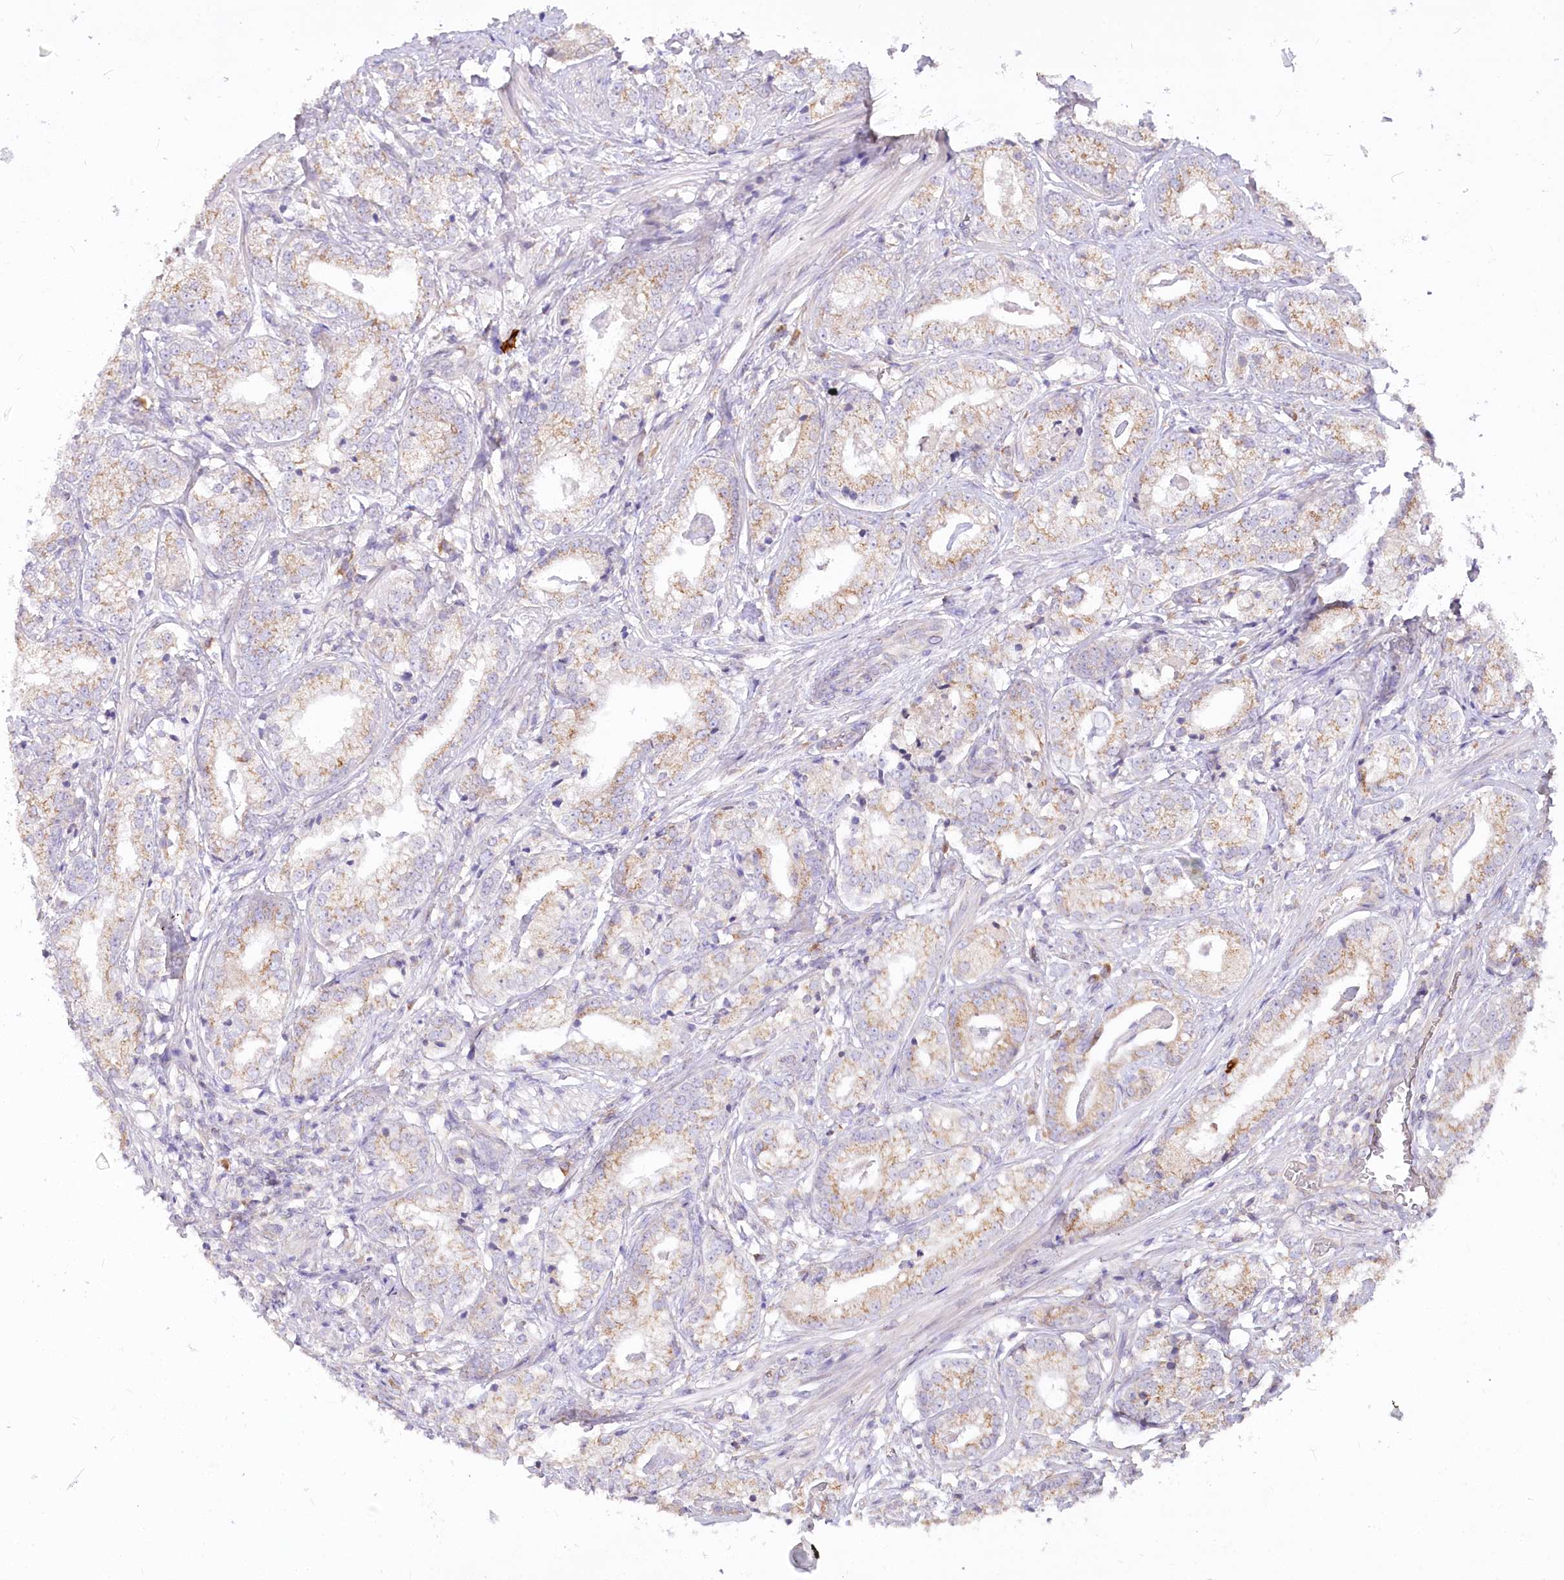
{"staining": {"intensity": "moderate", "quantity": "25%-75%", "location": "cytoplasmic/membranous"}, "tissue": "prostate cancer", "cell_type": "Tumor cells", "image_type": "cancer", "snomed": [{"axis": "morphology", "description": "Adenocarcinoma, High grade"}, {"axis": "topography", "description": "Prostate"}], "caption": "Prostate high-grade adenocarcinoma was stained to show a protein in brown. There is medium levels of moderate cytoplasmic/membranous positivity in about 25%-75% of tumor cells. (Stains: DAB (3,3'-diaminobenzidine) in brown, nuclei in blue, Microscopy: brightfield microscopy at high magnification).", "gene": "STT3B", "patient": {"sex": "male", "age": 69}}